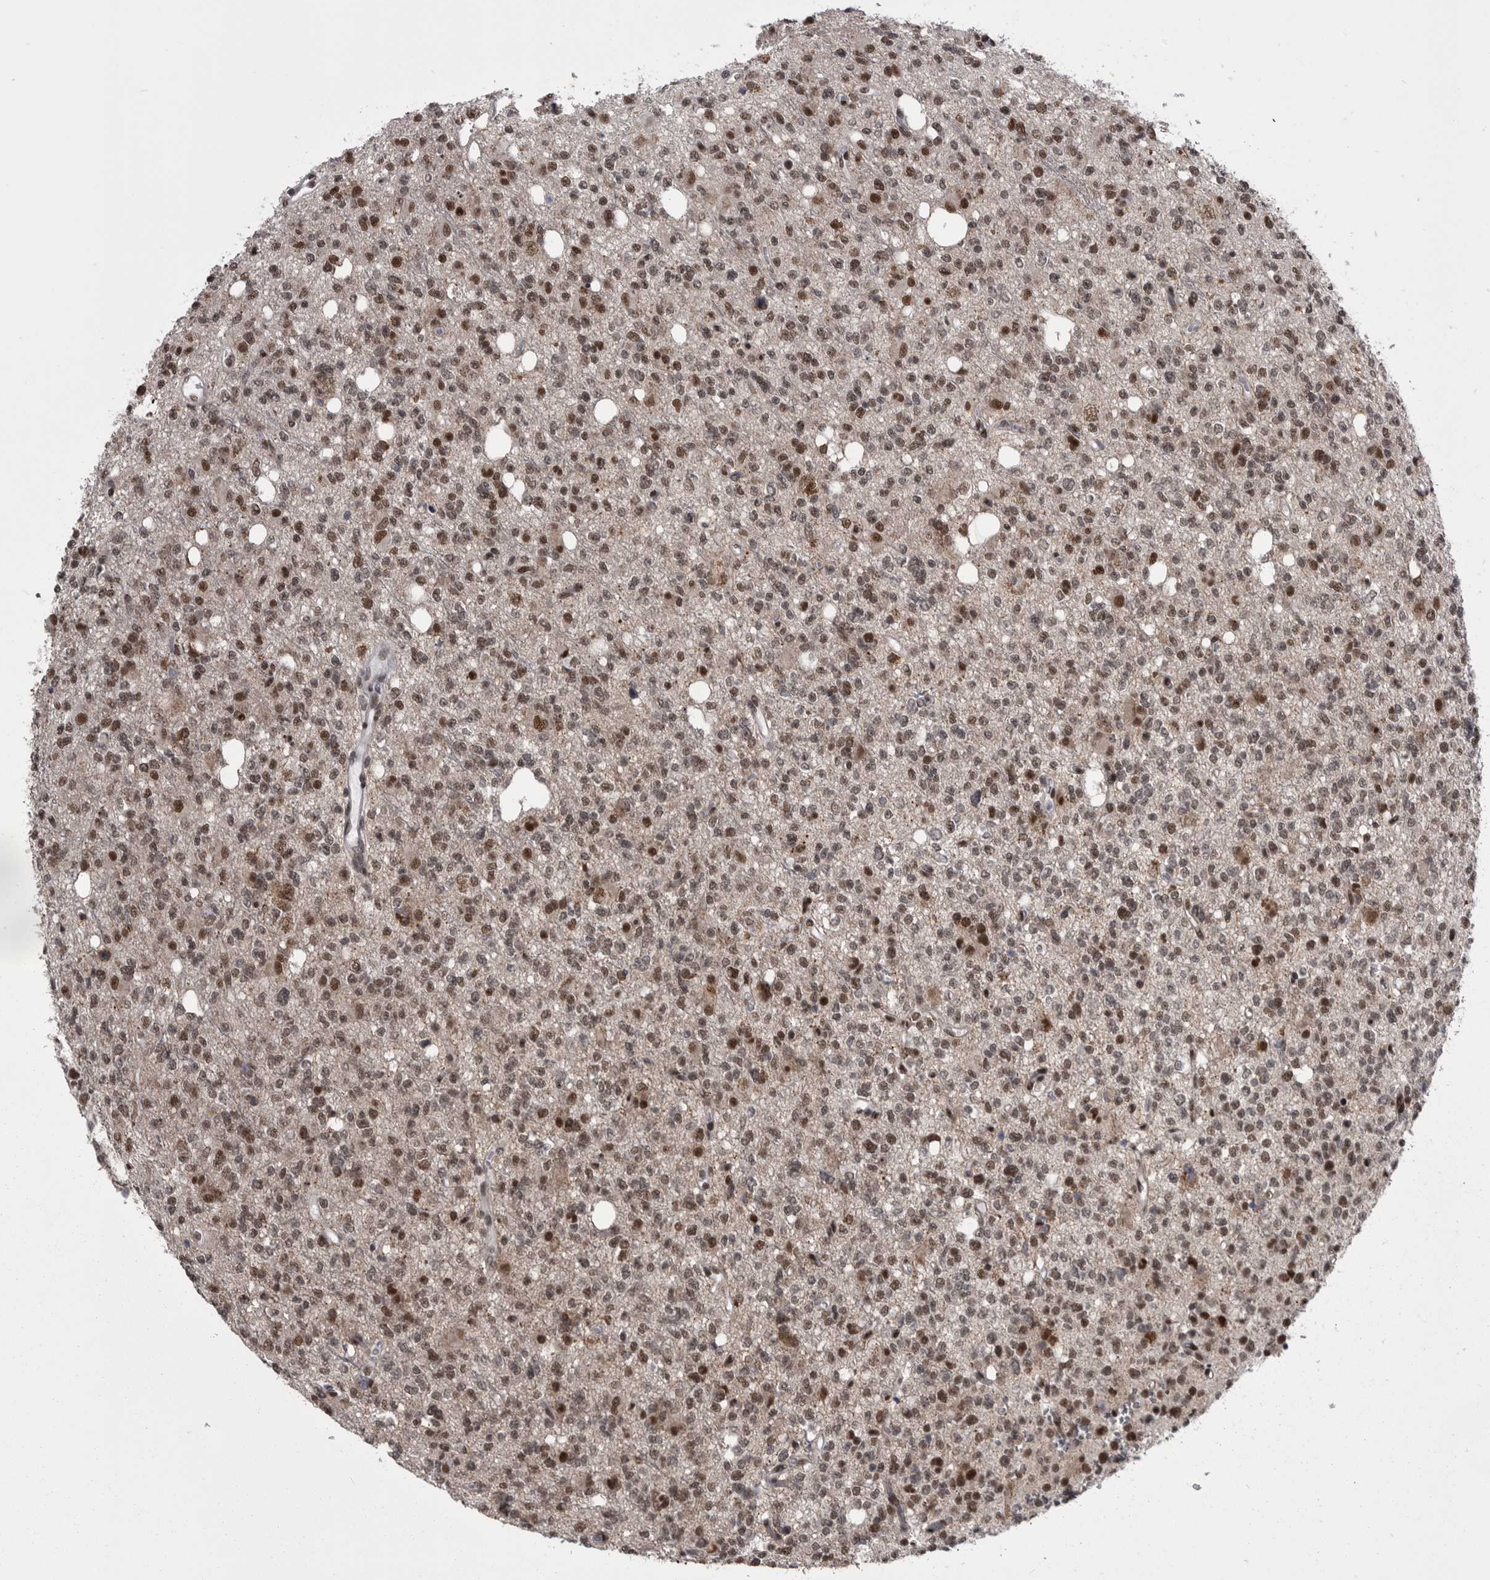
{"staining": {"intensity": "moderate", "quantity": ">75%", "location": "nuclear"}, "tissue": "glioma", "cell_type": "Tumor cells", "image_type": "cancer", "snomed": [{"axis": "morphology", "description": "Glioma, malignant, High grade"}, {"axis": "topography", "description": "Brain"}], "caption": "DAB (3,3'-diaminobenzidine) immunohistochemical staining of malignant glioma (high-grade) demonstrates moderate nuclear protein staining in approximately >75% of tumor cells. Ihc stains the protein in brown and the nuclei are stained blue.", "gene": "MEPCE", "patient": {"sex": "female", "age": 62}}